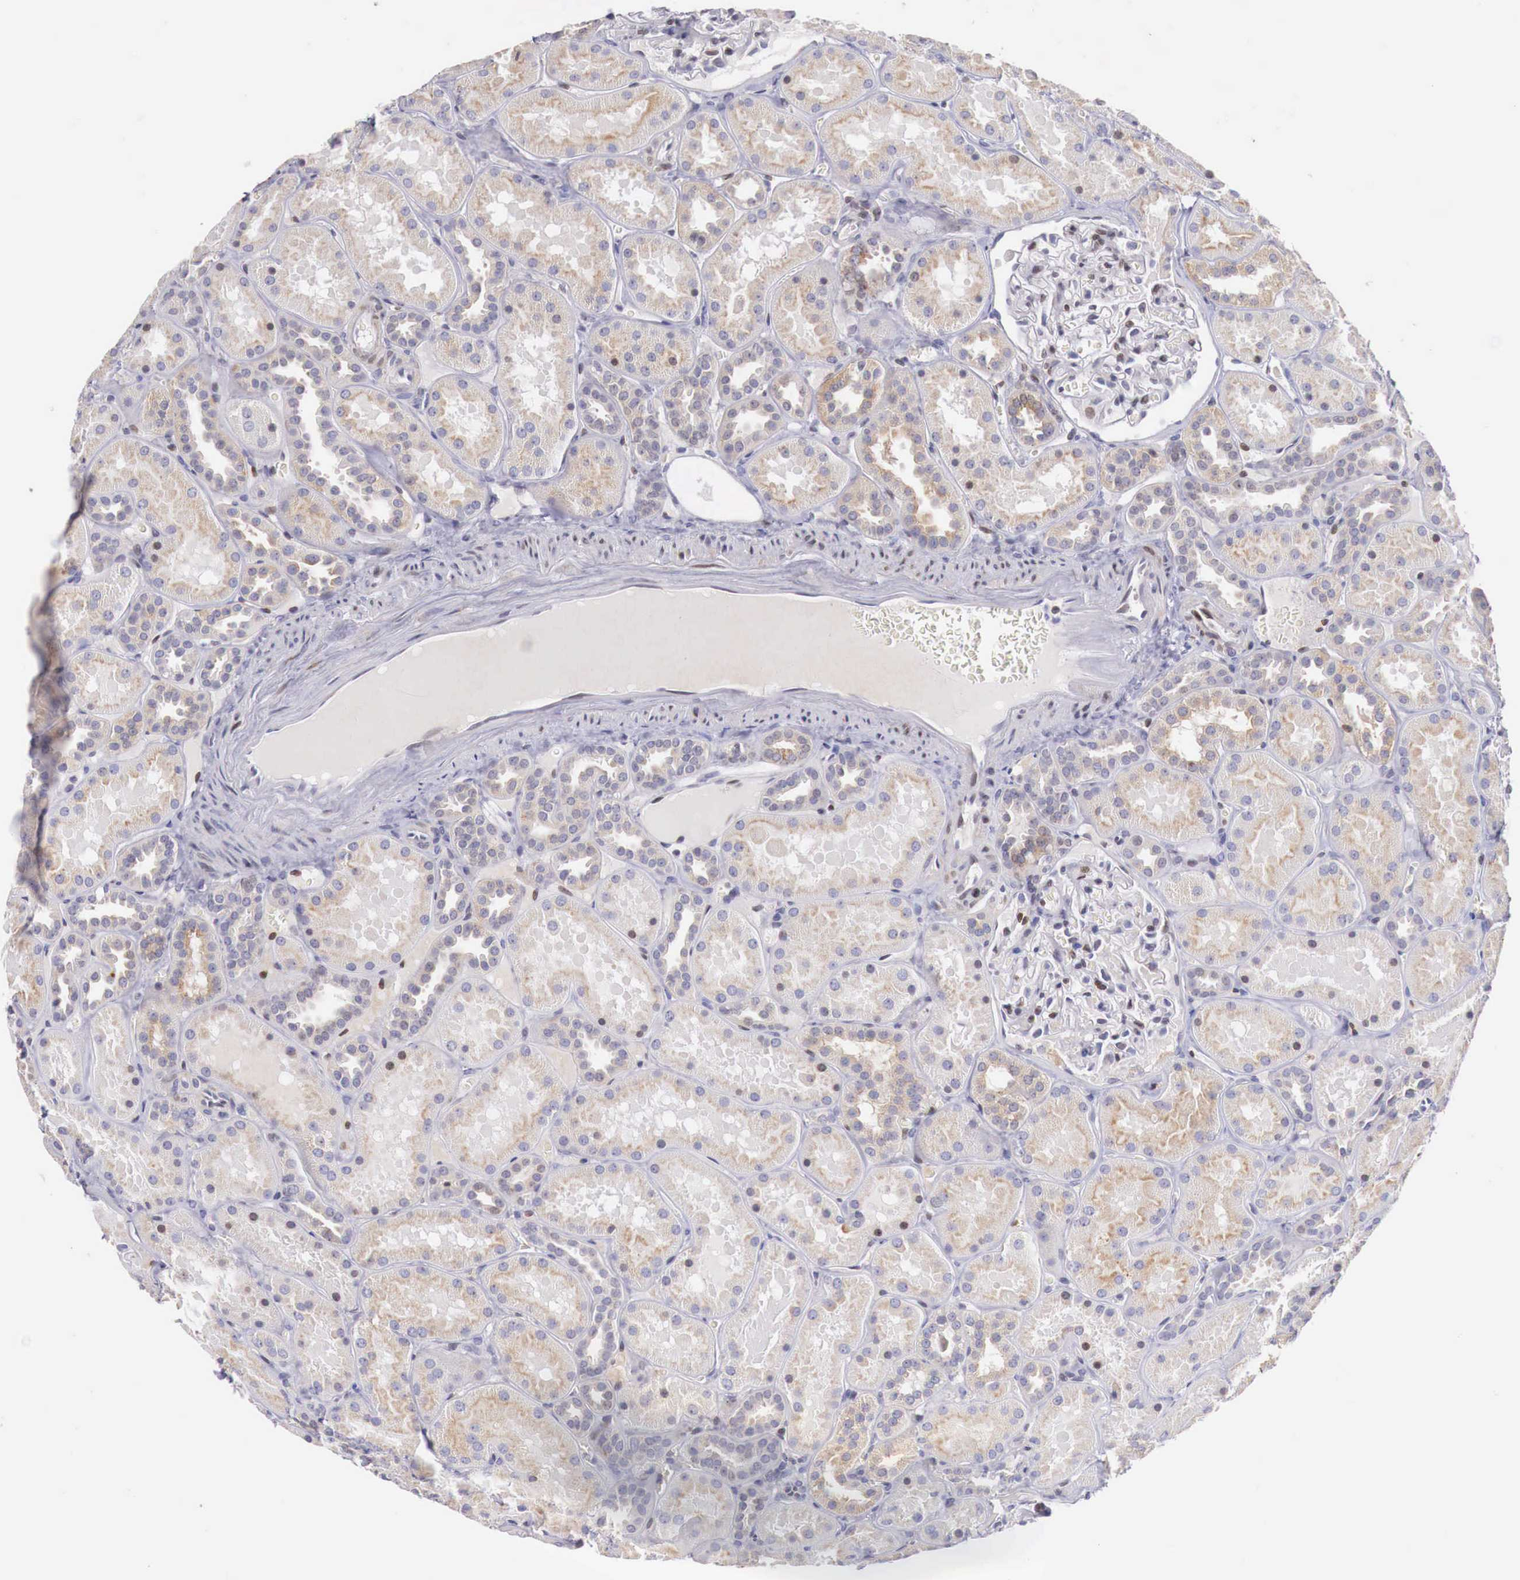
{"staining": {"intensity": "weak", "quantity": "<25%", "location": "nuclear"}, "tissue": "kidney", "cell_type": "Cells in glomeruli", "image_type": "normal", "snomed": [{"axis": "morphology", "description": "Normal tissue, NOS"}, {"axis": "topography", "description": "Kidney"}], "caption": "This histopathology image is of unremarkable kidney stained with IHC to label a protein in brown with the nuclei are counter-stained blue. There is no positivity in cells in glomeruli.", "gene": "CLCN5", "patient": {"sex": "female", "age": 52}}